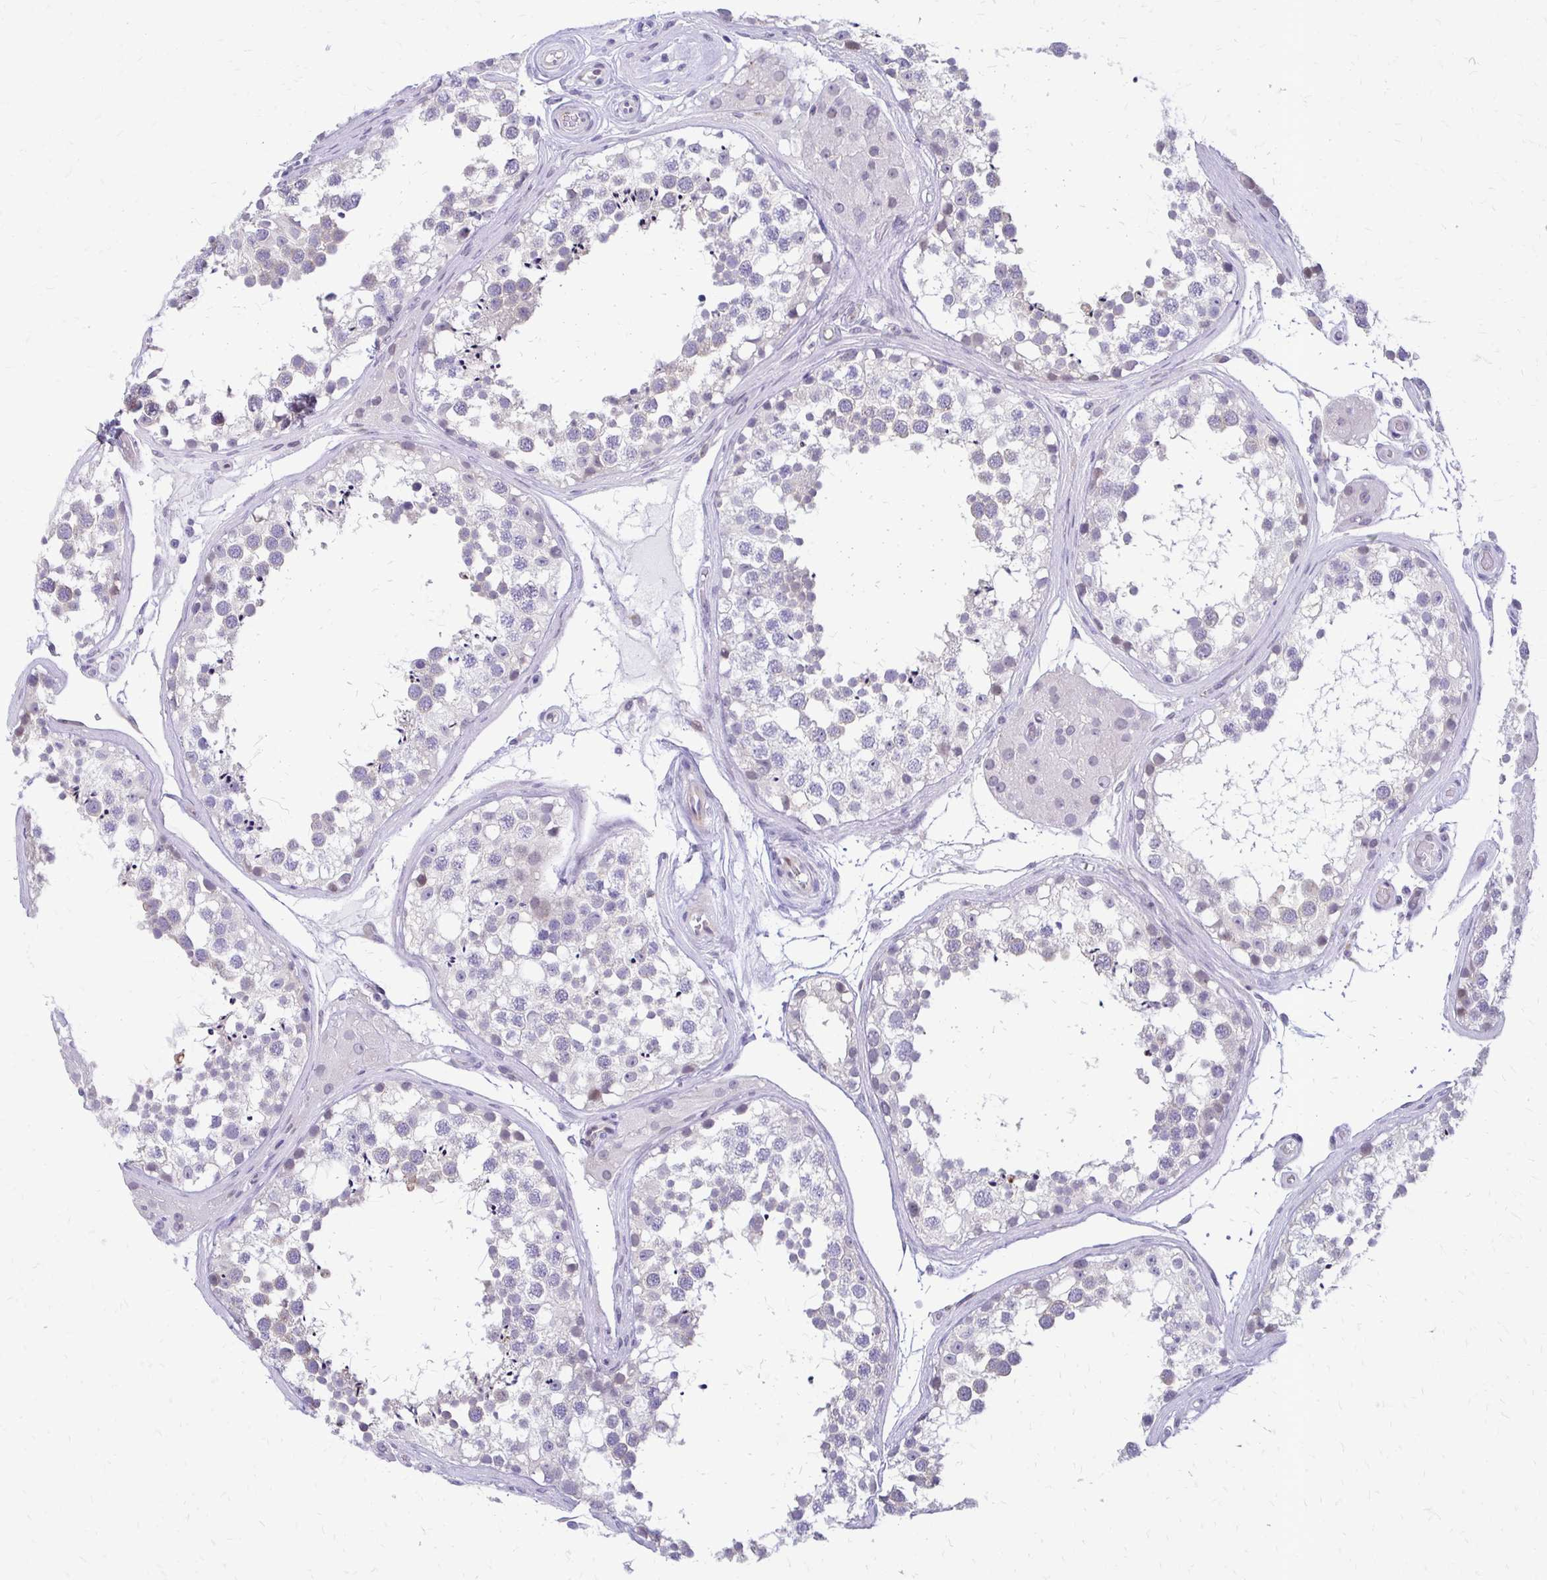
{"staining": {"intensity": "negative", "quantity": "none", "location": "none"}, "tissue": "testis", "cell_type": "Cells in seminiferous ducts", "image_type": "normal", "snomed": [{"axis": "morphology", "description": "Normal tissue, NOS"}, {"axis": "morphology", "description": "Seminoma, NOS"}, {"axis": "topography", "description": "Testis"}], "caption": "Cells in seminiferous ducts show no significant protein positivity in unremarkable testis.", "gene": "EPYC", "patient": {"sex": "male", "age": 65}}